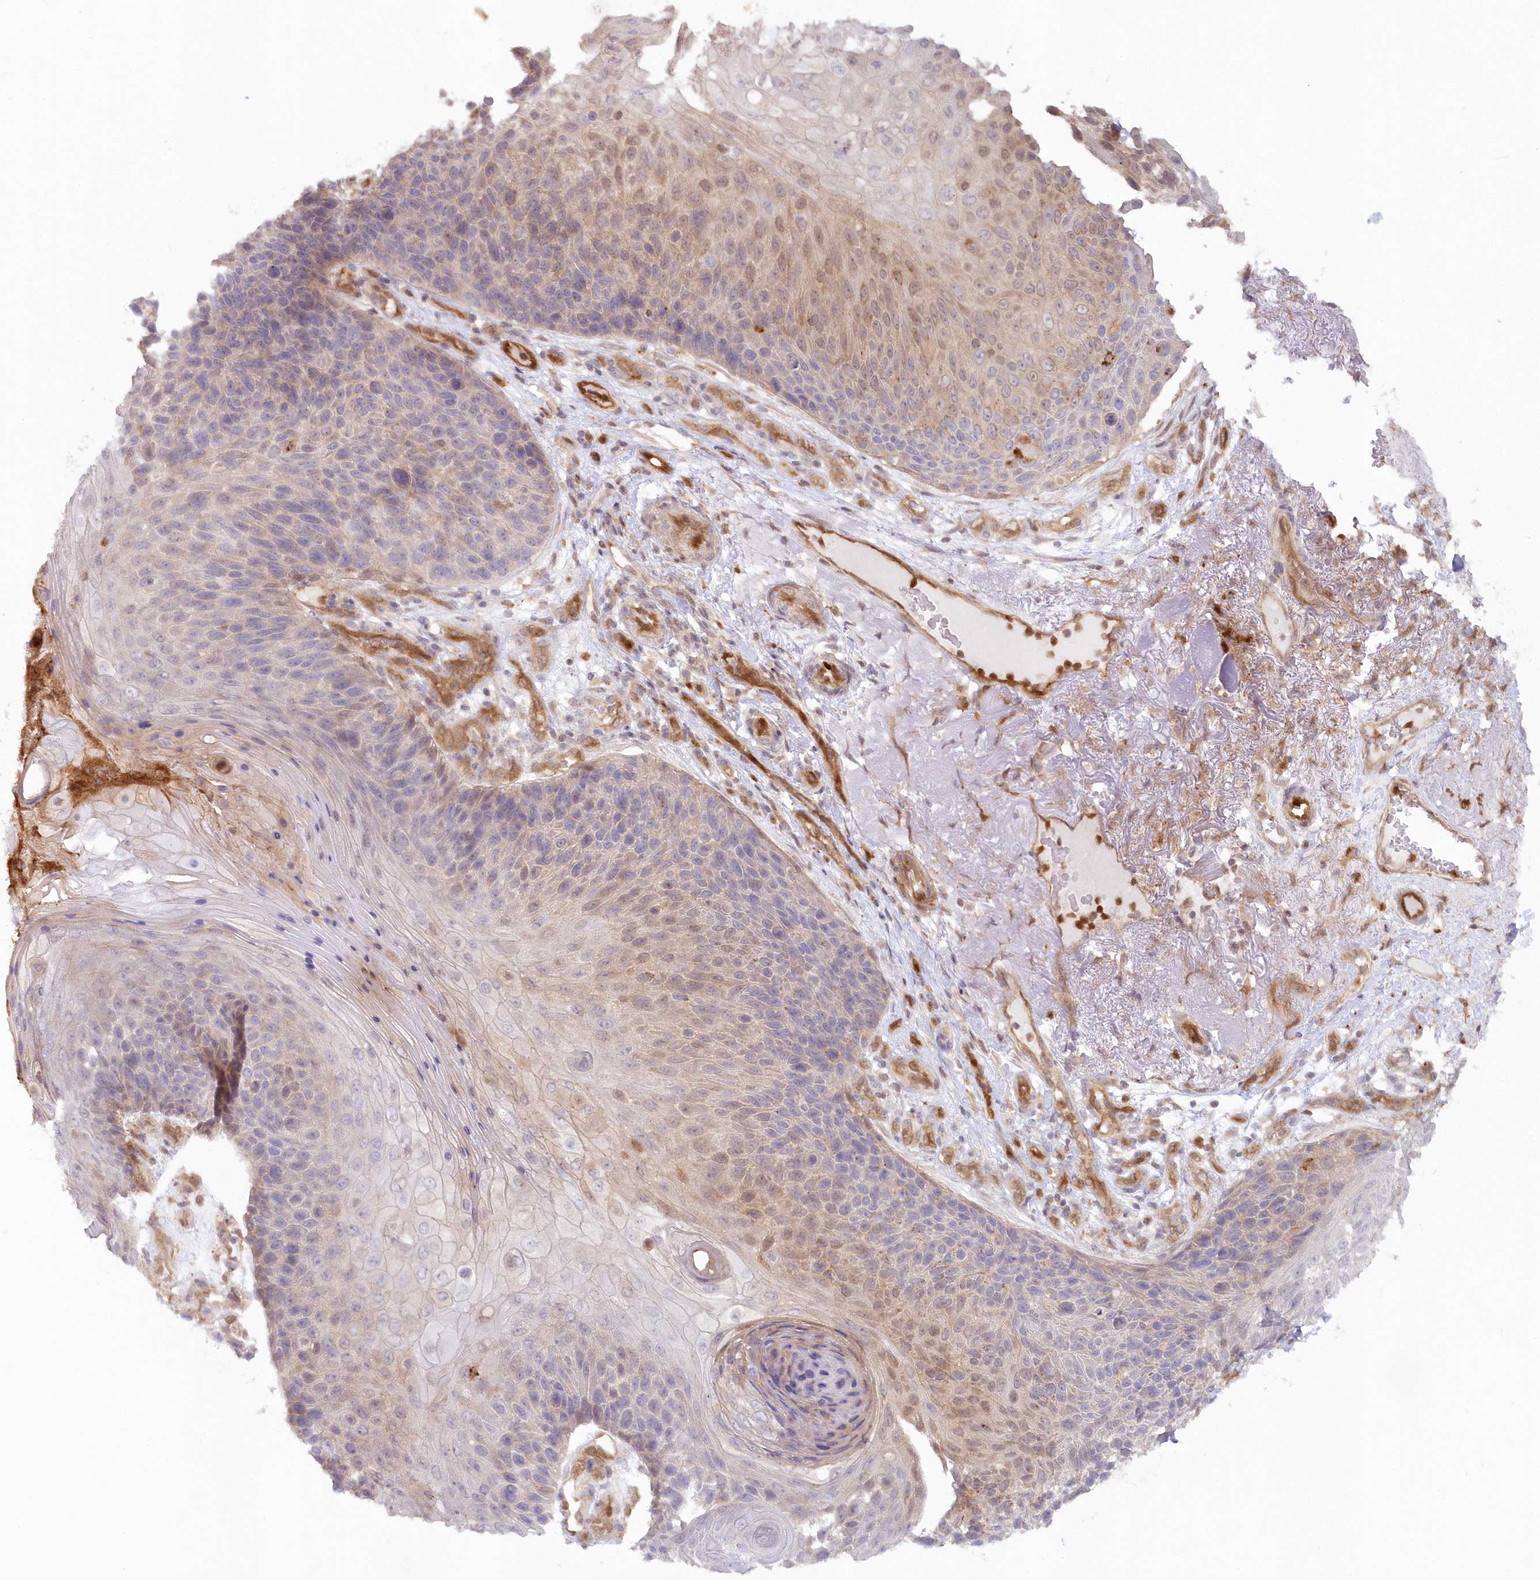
{"staining": {"intensity": "moderate", "quantity": "<25%", "location": "cytoplasmic/membranous,nuclear"}, "tissue": "skin cancer", "cell_type": "Tumor cells", "image_type": "cancer", "snomed": [{"axis": "morphology", "description": "Squamous cell carcinoma, NOS"}, {"axis": "topography", "description": "Skin"}], "caption": "The immunohistochemical stain highlights moderate cytoplasmic/membranous and nuclear staining in tumor cells of skin cancer (squamous cell carcinoma) tissue.", "gene": "GBE1", "patient": {"sex": "female", "age": 88}}